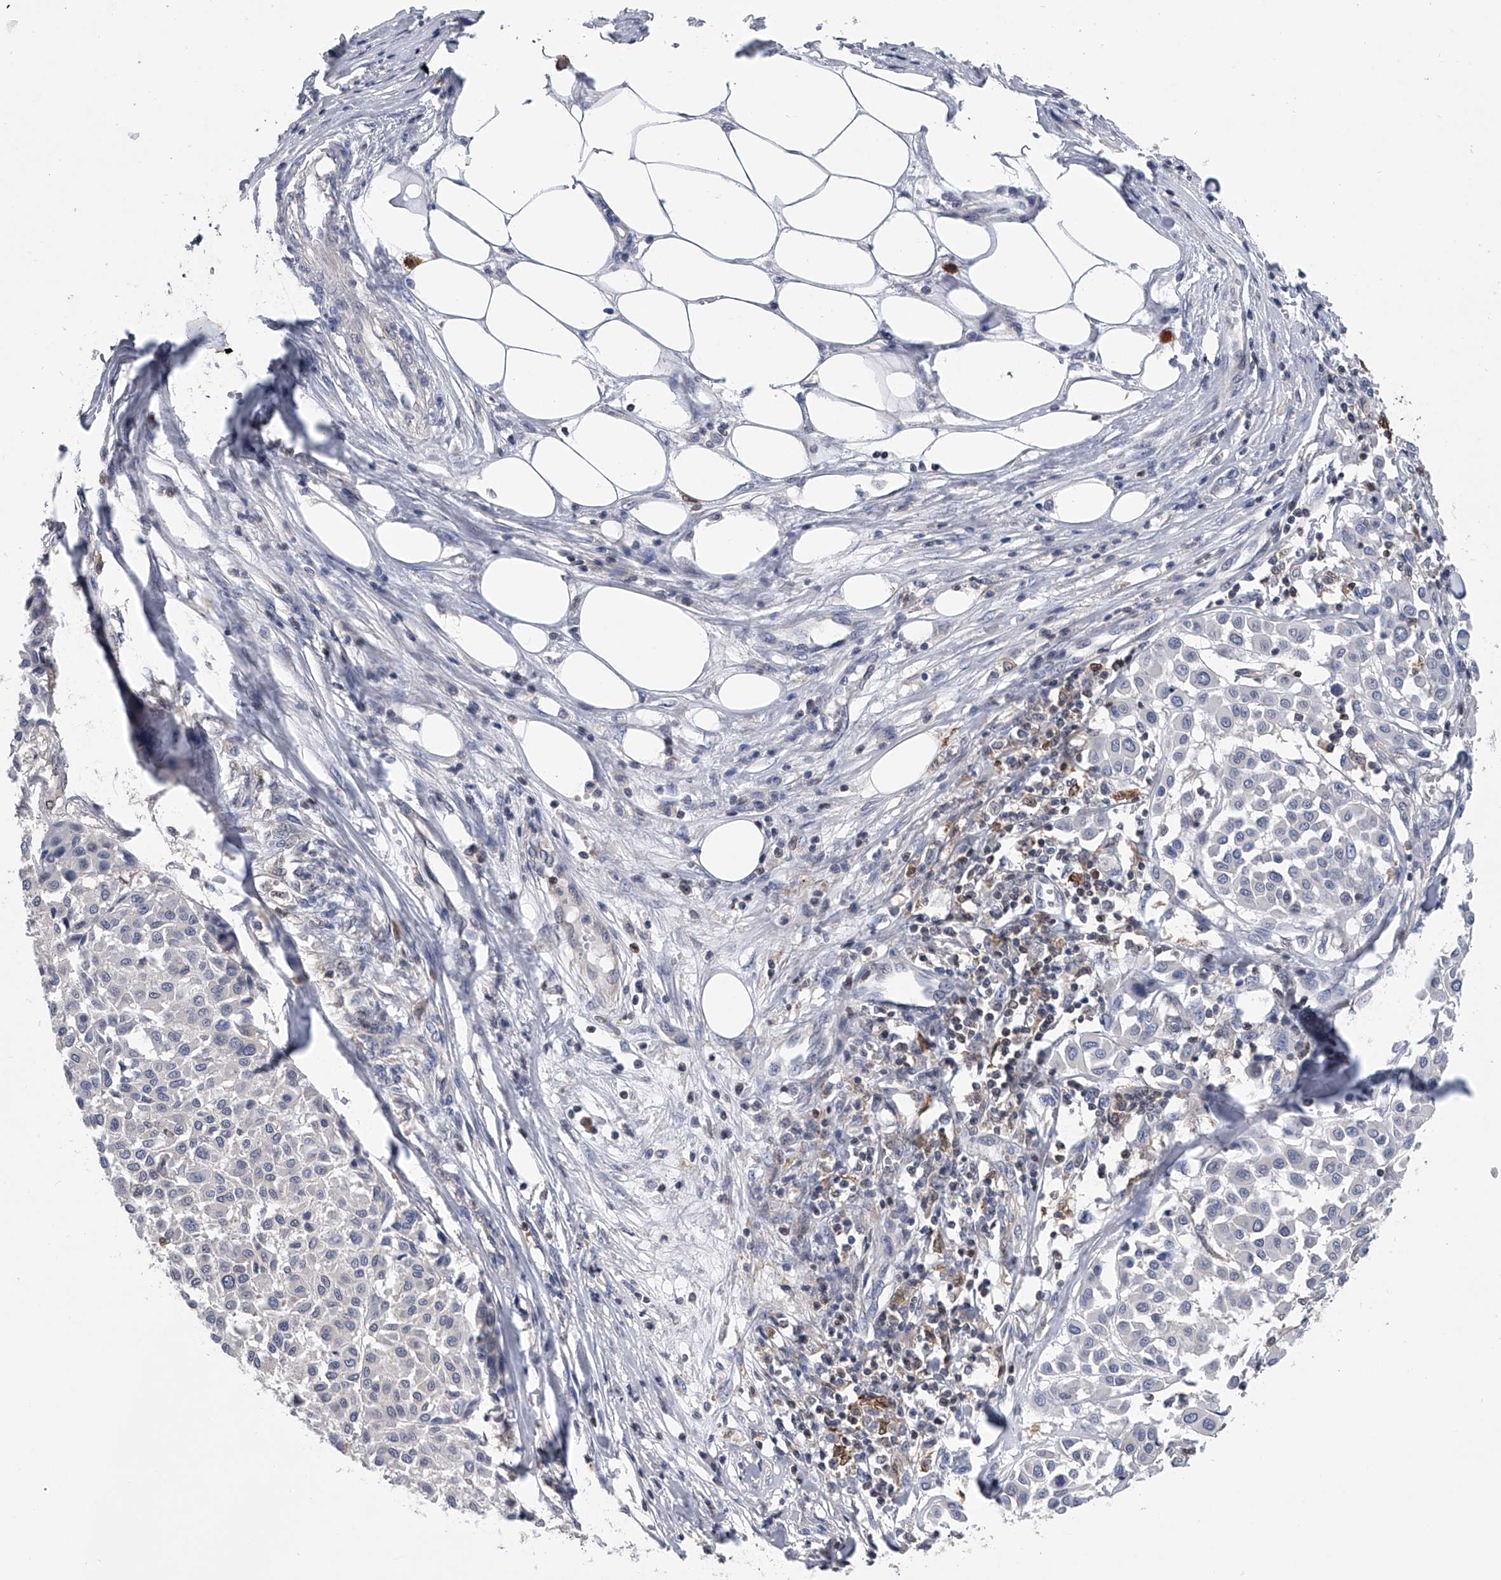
{"staining": {"intensity": "negative", "quantity": "none", "location": "none"}, "tissue": "melanoma", "cell_type": "Tumor cells", "image_type": "cancer", "snomed": [{"axis": "morphology", "description": "Malignant melanoma, Metastatic site"}, {"axis": "topography", "description": "Soft tissue"}], "caption": "There is no significant expression in tumor cells of malignant melanoma (metastatic site).", "gene": "SERPINB9", "patient": {"sex": "male", "age": 41}}